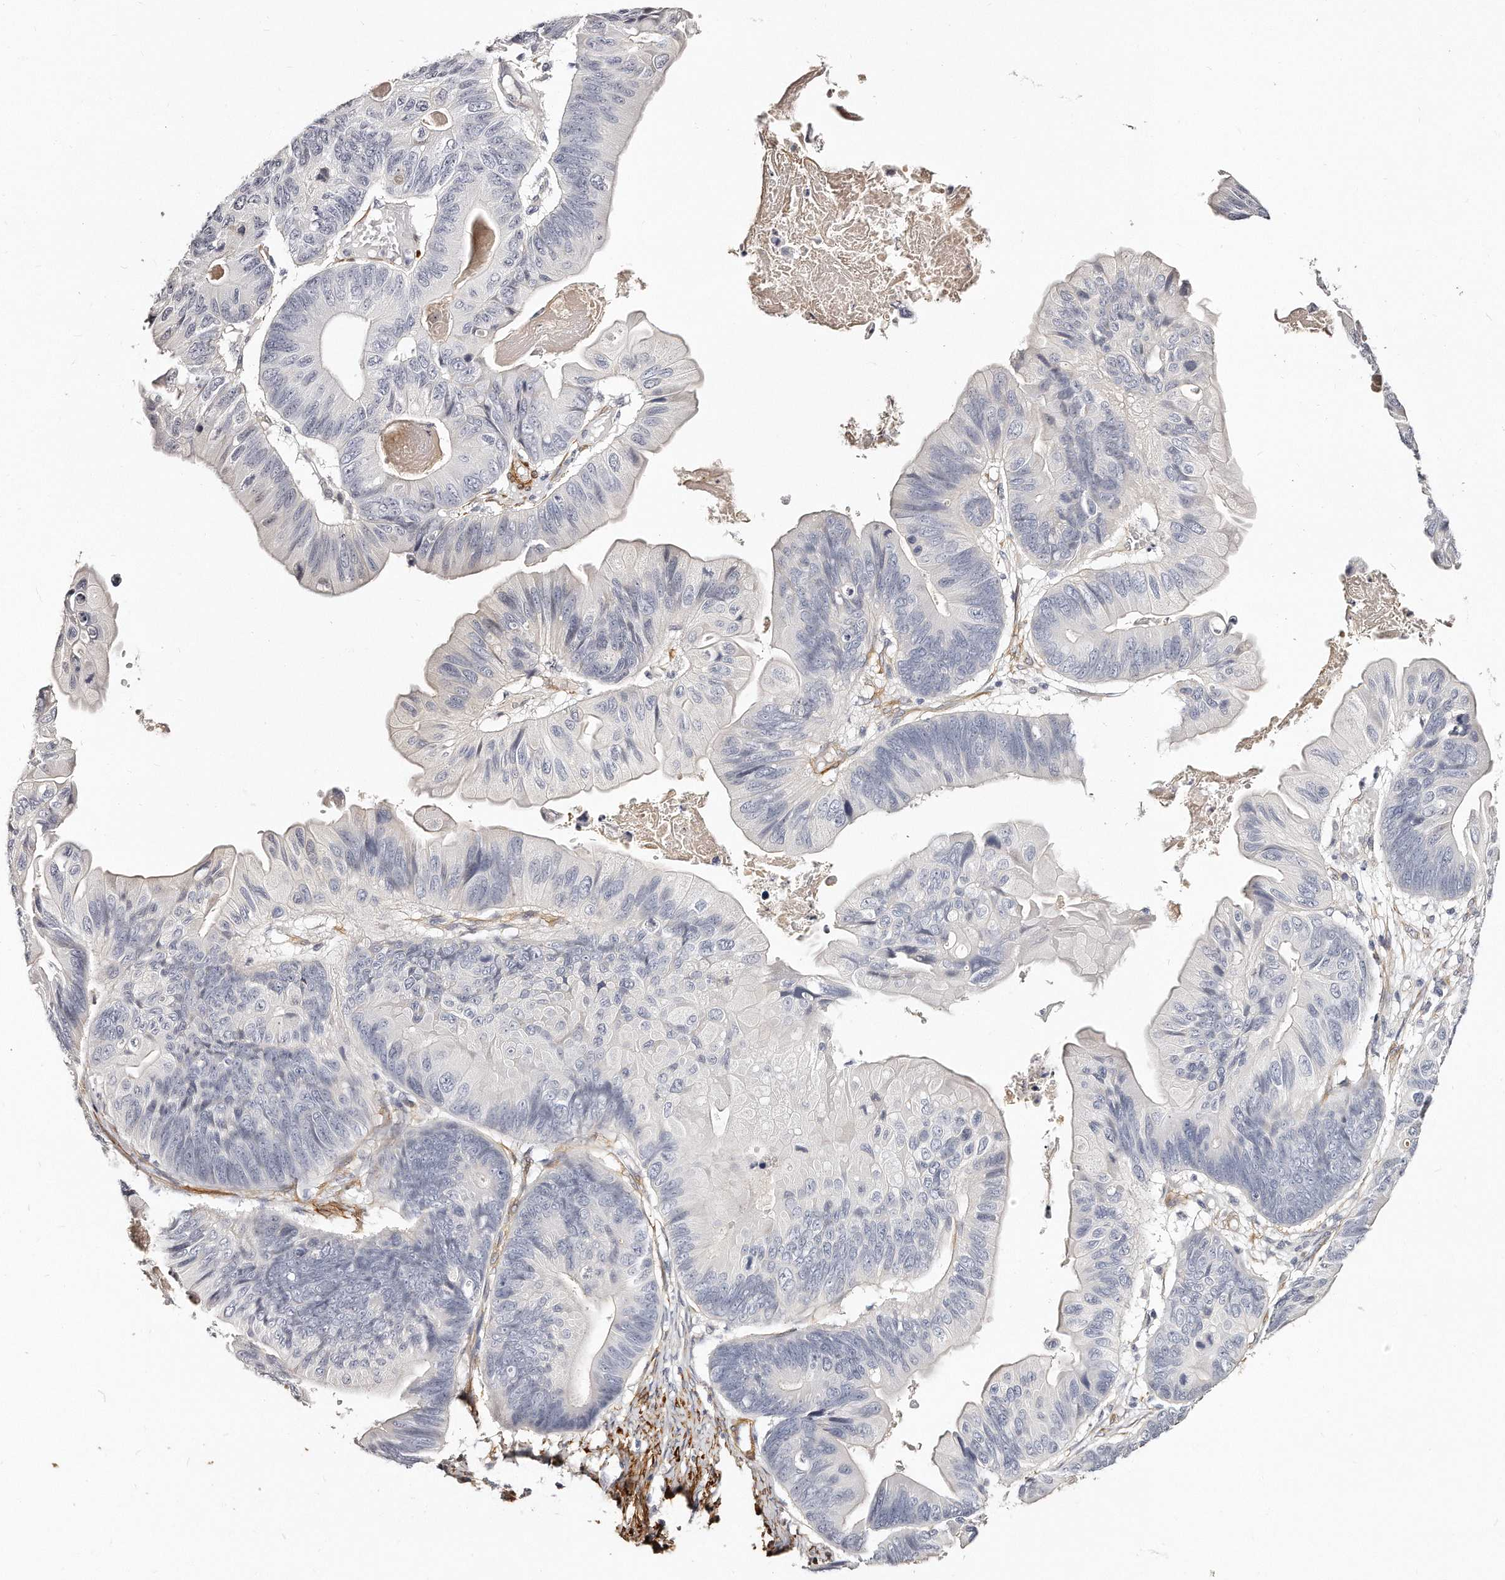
{"staining": {"intensity": "negative", "quantity": "none", "location": "none"}, "tissue": "ovarian cancer", "cell_type": "Tumor cells", "image_type": "cancer", "snomed": [{"axis": "morphology", "description": "Cystadenocarcinoma, mucinous, NOS"}, {"axis": "topography", "description": "Ovary"}], "caption": "Immunohistochemical staining of human ovarian cancer (mucinous cystadenocarcinoma) demonstrates no significant expression in tumor cells.", "gene": "LMOD1", "patient": {"sex": "female", "age": 61}}